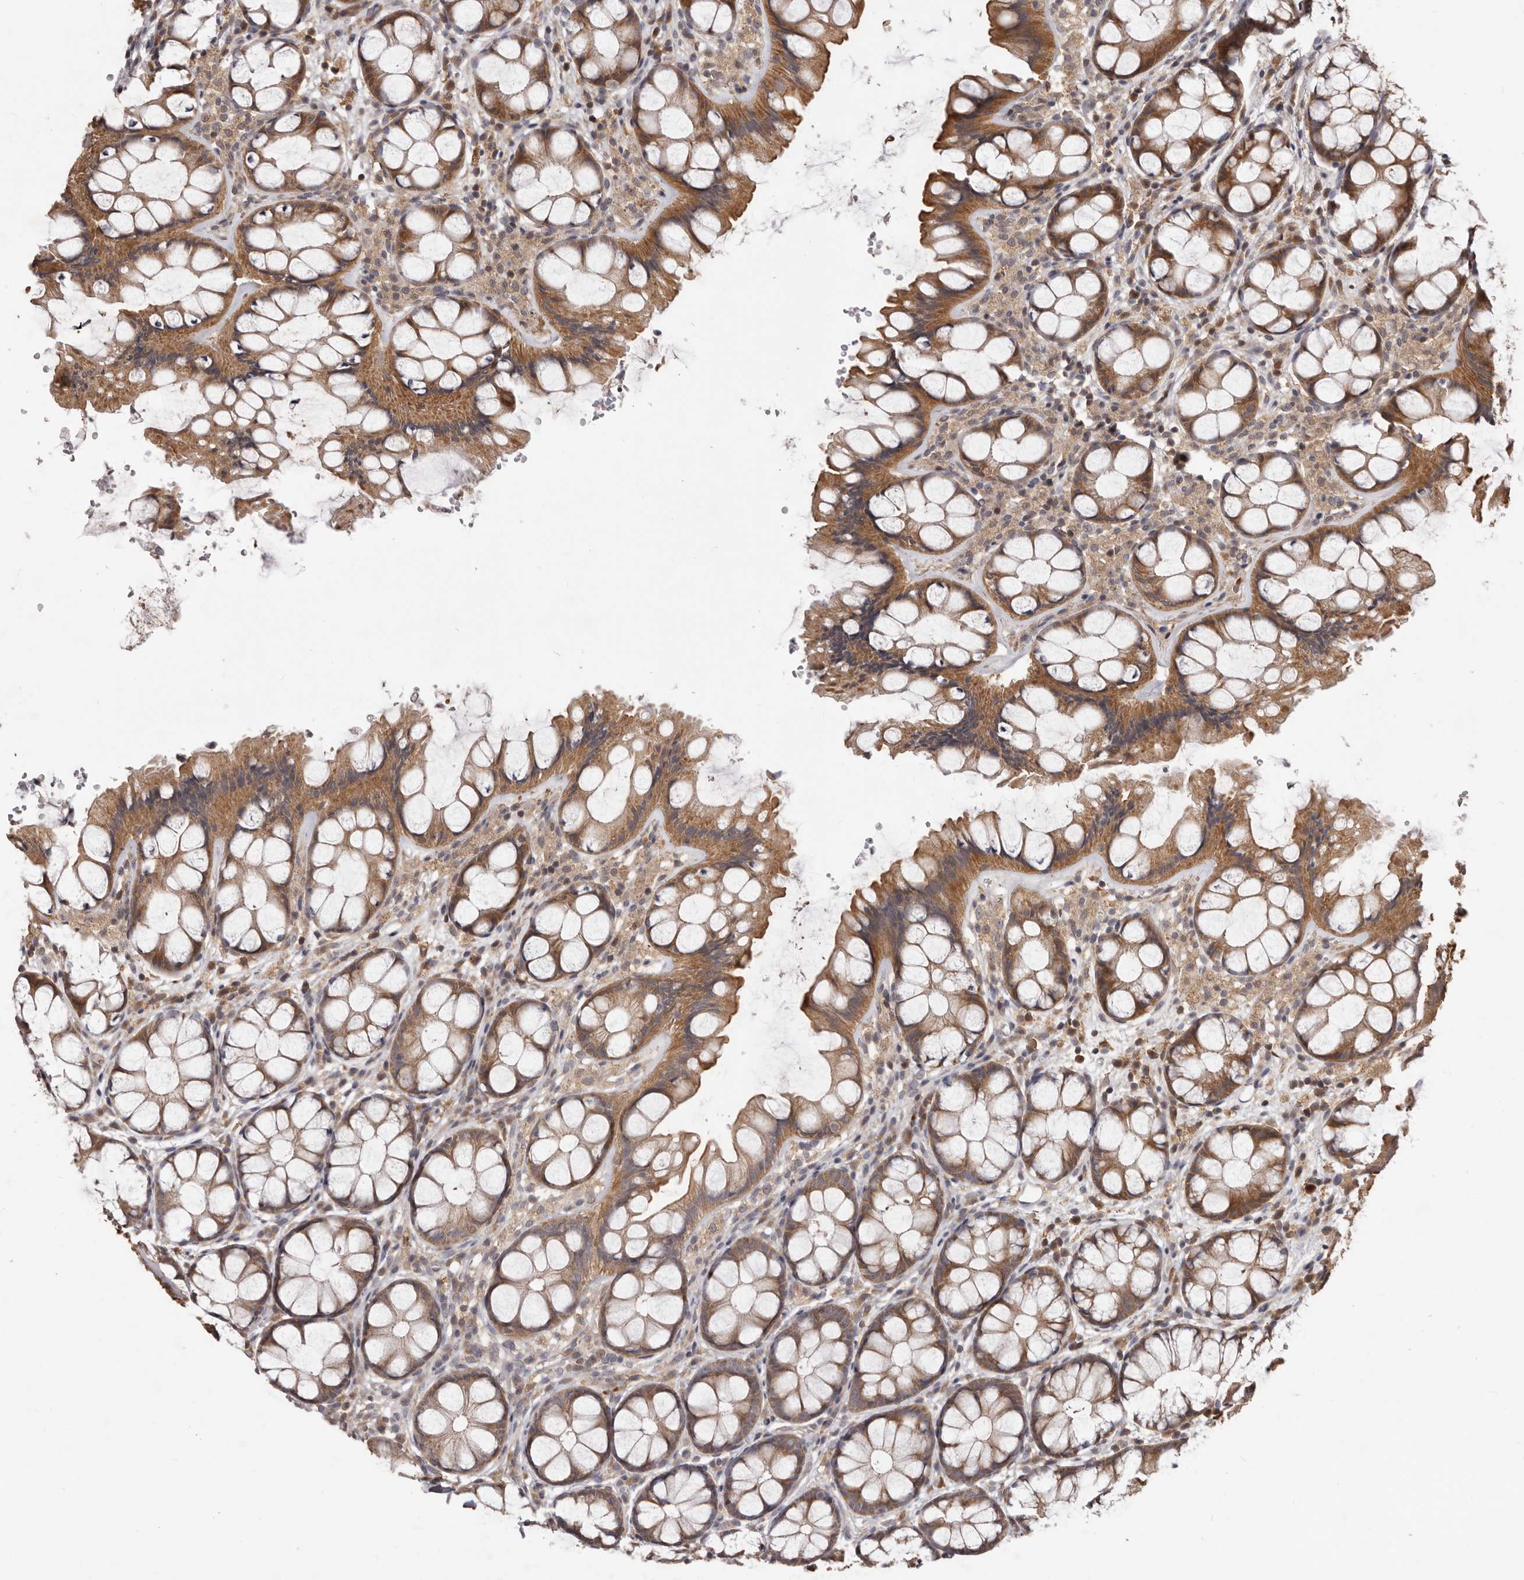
{"staining": {"intensity": "moderate", "quantity": ">75%", "location": "cytoplasmic/membranous"}, "tissue": "colon", "cell_type": "Endothelial cells", "image_type": "normal", "snomed": [{"axis": "morphology", "description": "Normal tissue, NOS"}, {"axis": "topography", "description": "Colon"}], "caption": "Immunohistochemical staining of unremarkable human colon shows moderate cytoplasmic/membranous protein expression in approximately >75% of endothelial cells. The staining was performed using DAB to visualize the protein expression in brown, while the nuclei were stained in blue with hematoxylin (Magnification: 20x).", "gene": "MTO1", "patient": {"sex": "male", "age": 47}}